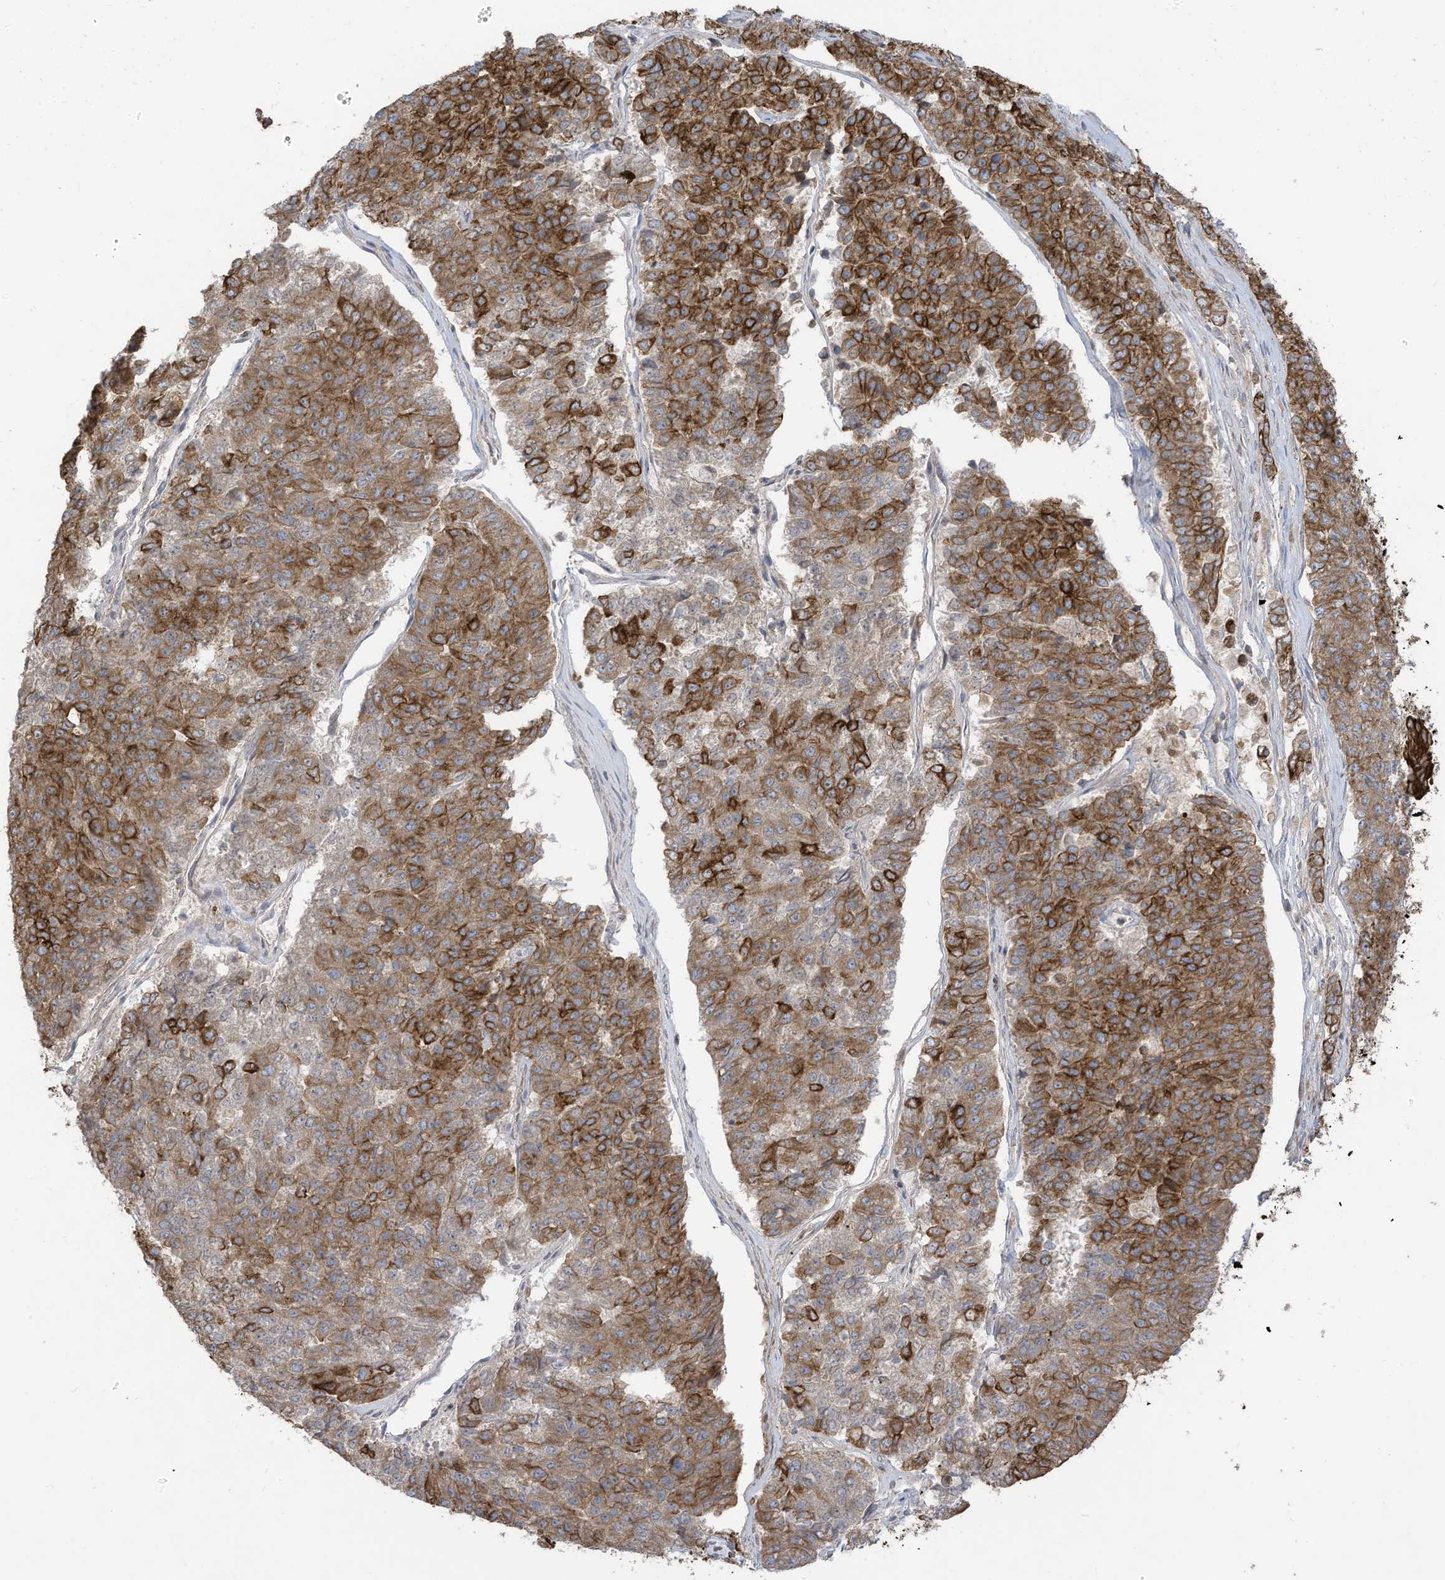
{"staining": {"intensity": "strong", "quantity": ">75%", "location": "cytoplasmic/membranous"}, "tissue": "pancreatic cancer", "cell_type": "Tumor cells", "image_type": "cancer", "snomed": [{"axis": "morphology", "description": "Adenocarcinoma, NOS"}, {"axis": "topography", "description": "Pancreas"}], "caption": "A histopathology image showing strong cytoplasmic/membranous expression in approximately >75% of tumor cells in pancreatic cancer (adenocarcinoma), as visualized by brown immunohistochemical staining.", "gene": "CGAS", "patient": {"sex": "male", "age": 50}}